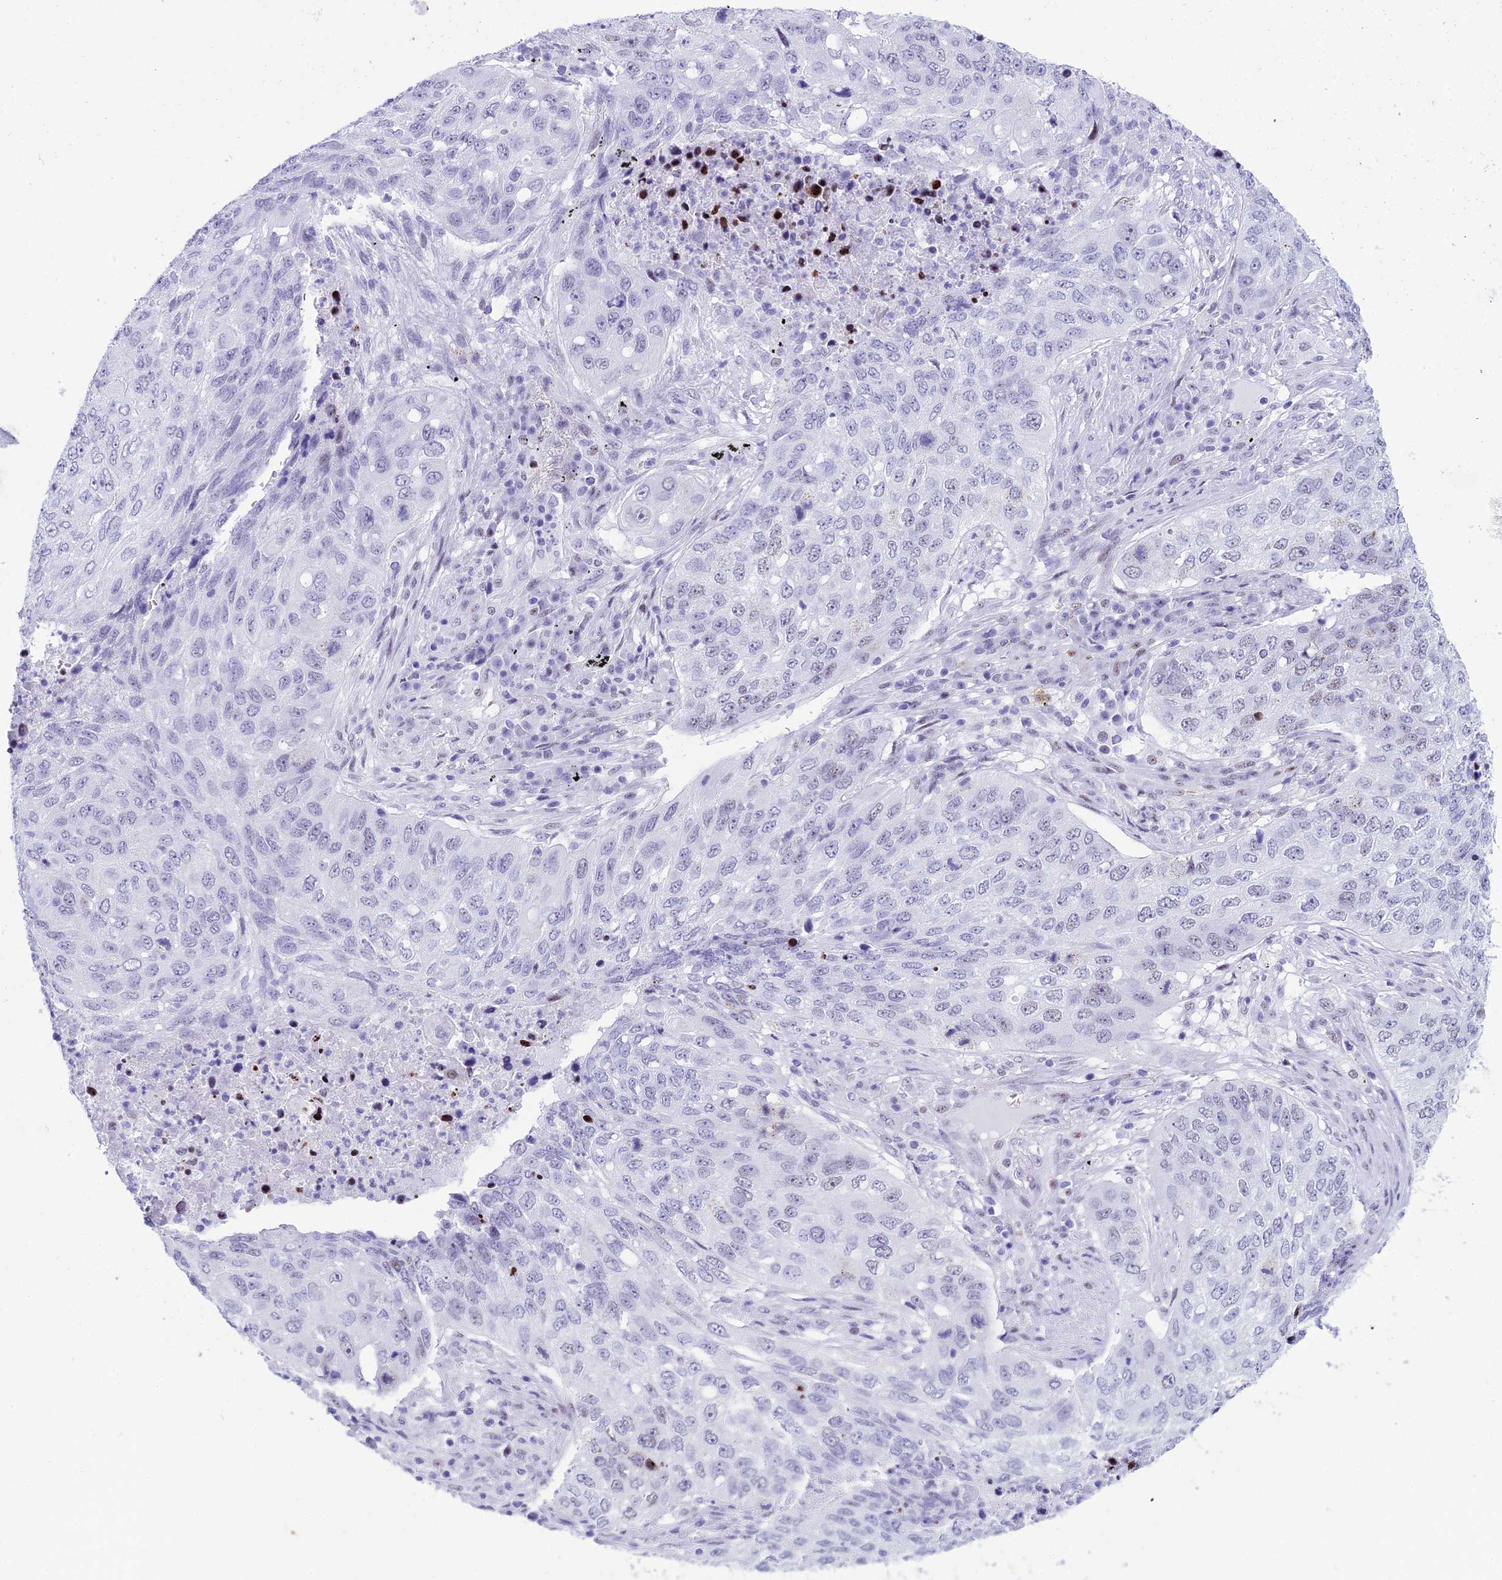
{"staining": {"intensity": "negative", "quantity": "none", "location": "none"}, "tissue": "lung cancer", "cell_type": "Tumor cells", "image_type": "cancer", "snomed": [{"axis": "morphology", "description": "Squamous cell carcinoma, NOS"}, {"axis": "topography", "description": "Lung"}], "caption": "Protein analysis of lung cancer displays no significant expression in tumor cells.", "gene": "RNPS1", "patient": {"sex": "female", "age": 63}}